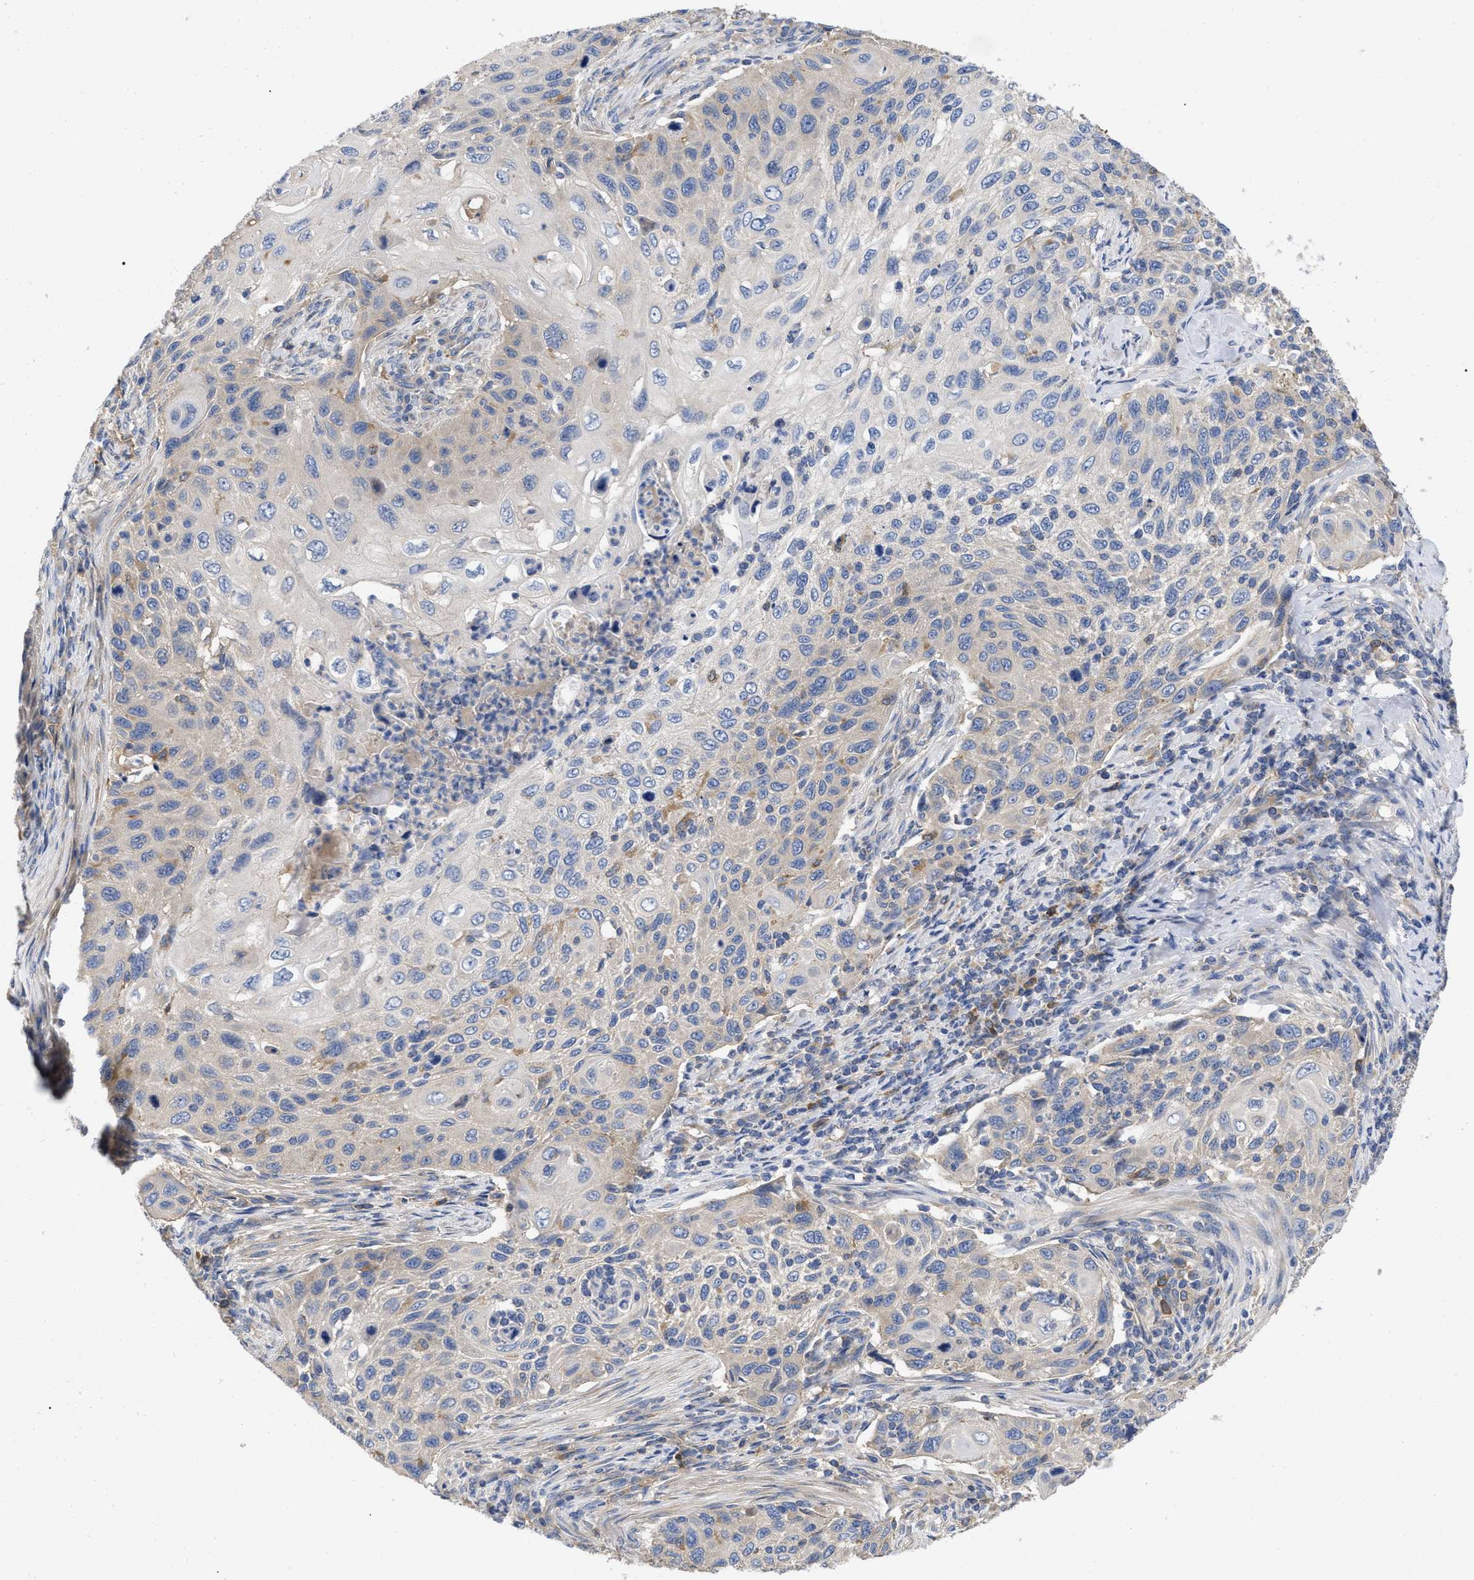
{"staining": {"intensity": "weak", "quantity": "<25%", "location": "cytoplasmic/membranous"}, "tissue": "cervical cancer", "cell_type": "Tumor cells", "image_type": "cancer", "snomed": [{"axis": "morphology", "description": "Squamous cell carcinoma, NOS"}, {"axis": "topography", "description": "Cervix"}], "caption": "A high-resolution photomicrograph shows immunohistochemistry staining of cervical cancer, which displays no significant positivity in tumor cells.", "gene": "RAP1GDS1", "patient": {"sex": "female", "age": 70}}